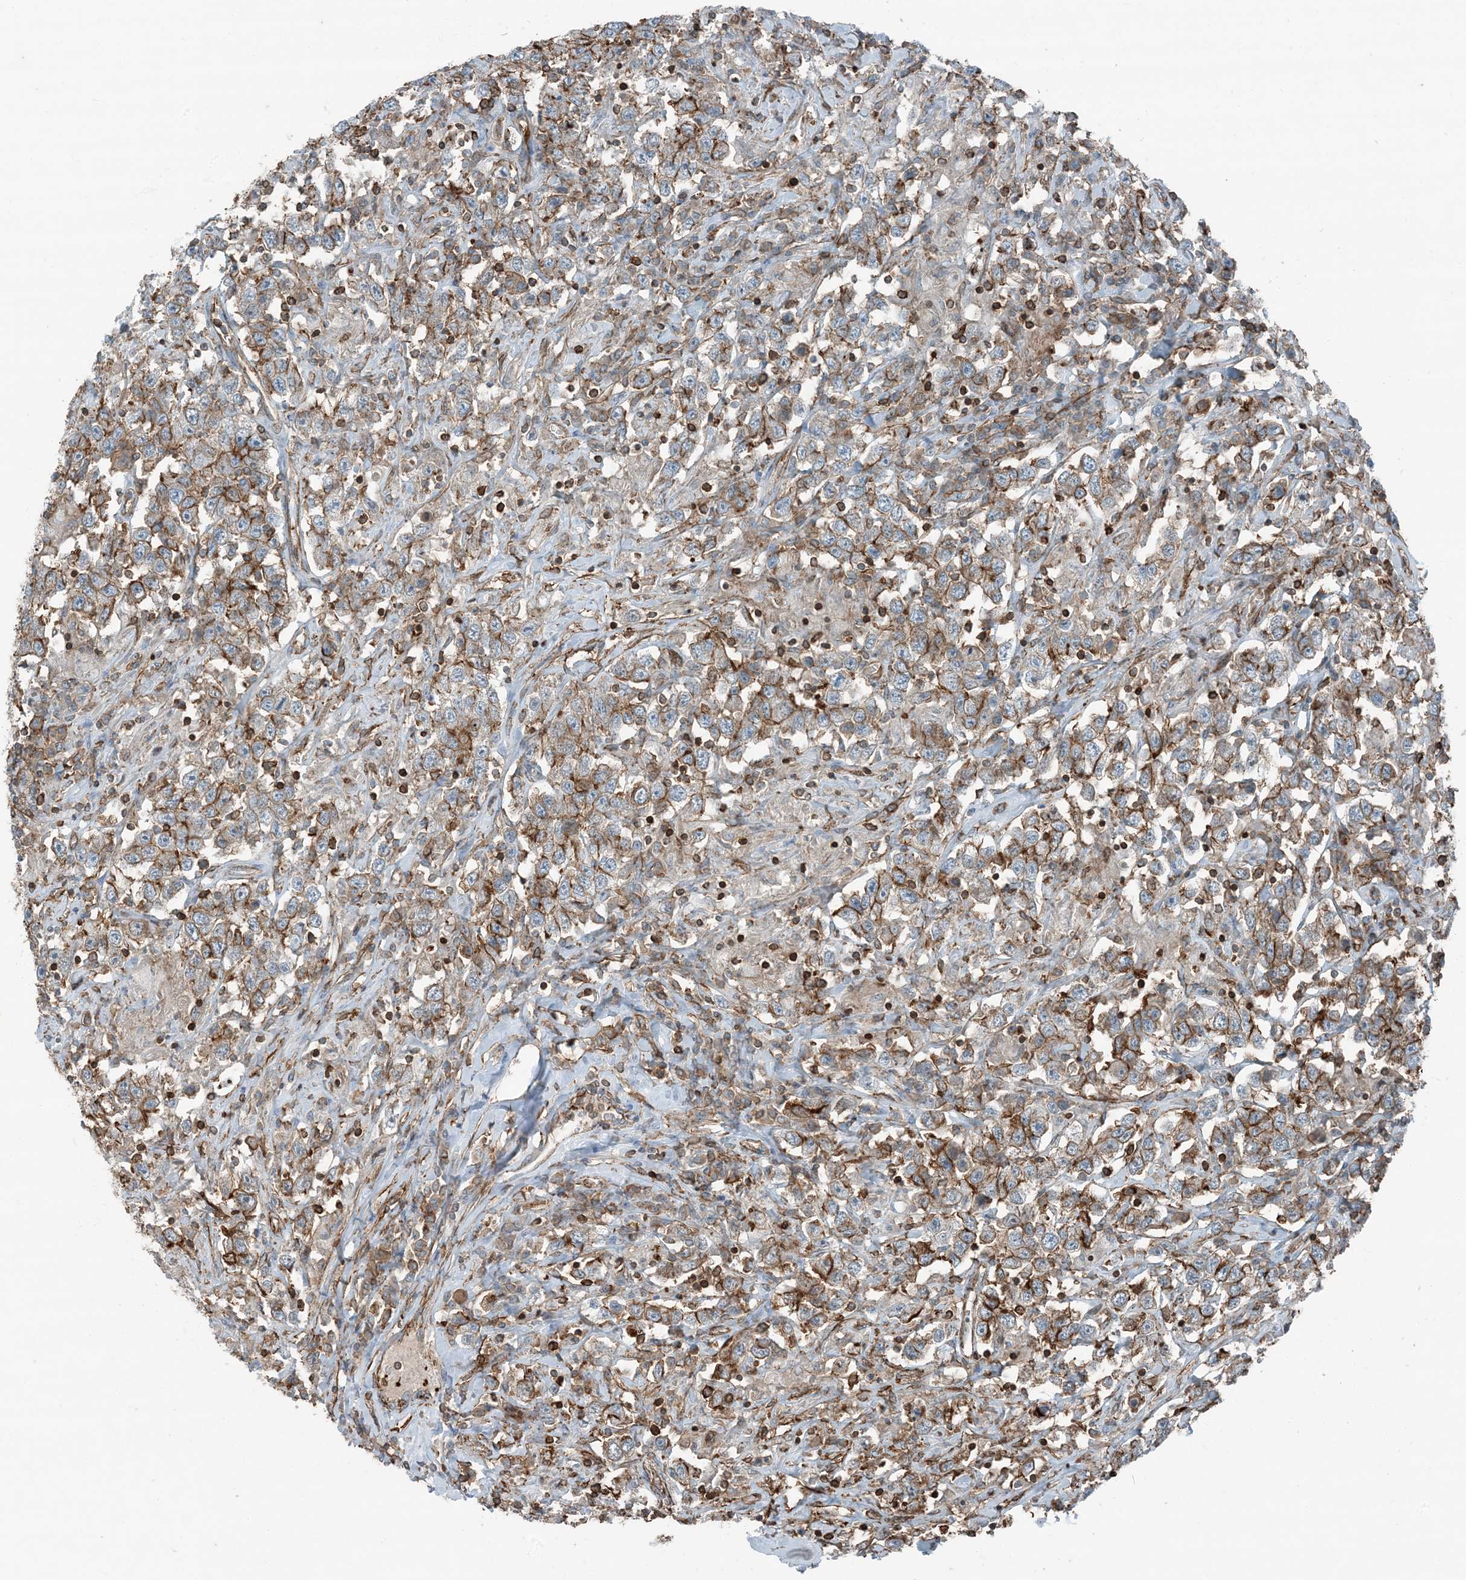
{"staining": {"intensity": "moderate", "quantity": ">75%", "location": "cytoplasmic/membranous"}, "tissue": "testis cancer", "cell_type": "Tumor cells", "image_type": "cancer", "snomed": [{"axis": "morphology", "description": "Seminoma, NOS"}, {"axis": "topography", "description": "Testis"}], "caption": "The histopathology image shows a brown stain indicating the presence of a protein in the cytoplasmic/membranous of tumor cells in testis cancer (seminoma).", "gene": "APOBEC3C", "patient": {"sex": "male", "age": 41}}